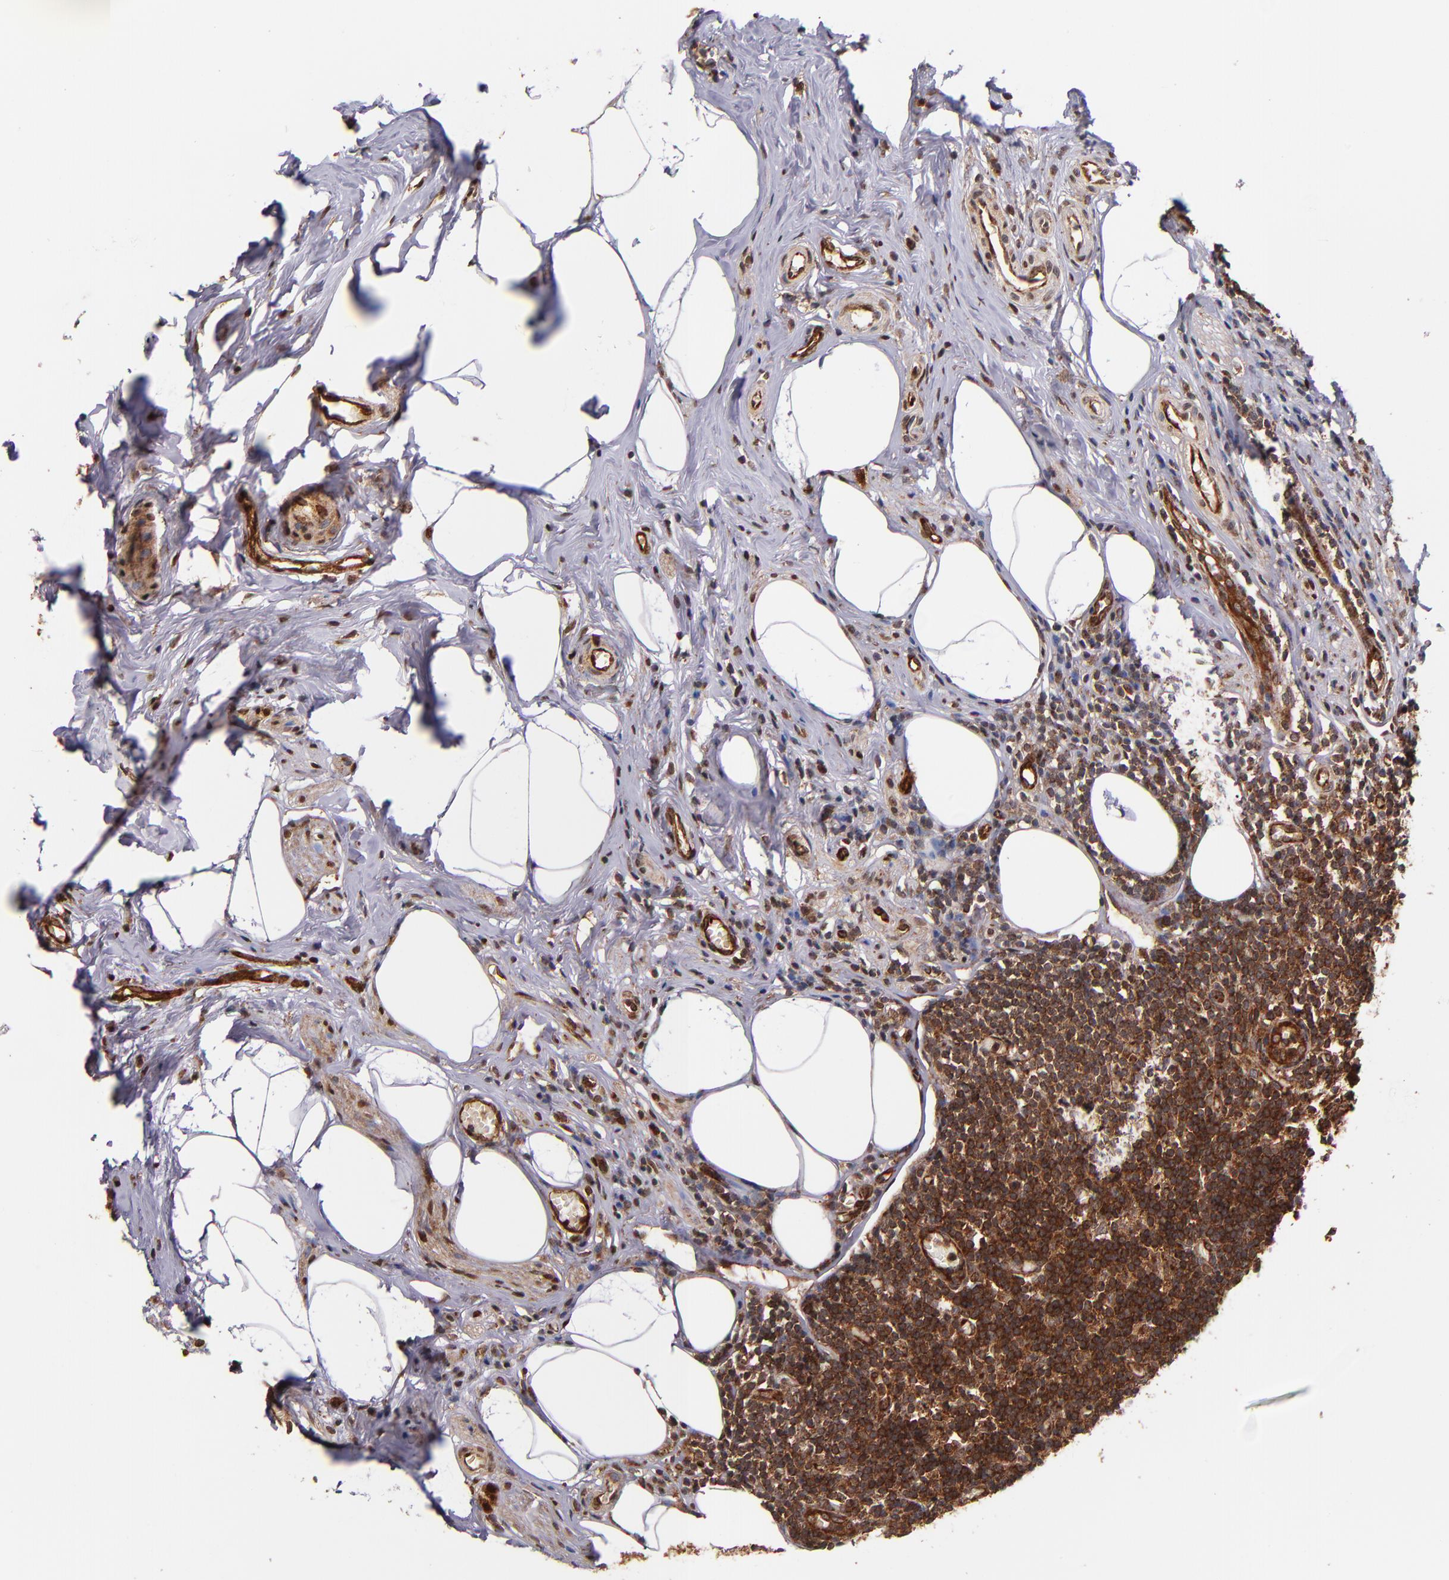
{"staining": {"intensity": "strong", "quantity": ">75%", "location": "cytoplasmic/membranous"}, "tissue": "appendix", "cell_type": "Glandular cells", "image_type": "normal", "snomed": [{"axis": "morphology", "description": "Normal tissue, NOS"}, {"axis": "topography", "description": "Appendix"}], "caption": "Immunohistochemistry (IHC) photomicrograph of benign appendix stained for a protein (brown), which reveals high levels of strong cytoplasmic/membranous expression in approximately >75% of glandular cells.", "gene": "STX8", "patient": {"sex": "male", "age": 38}}